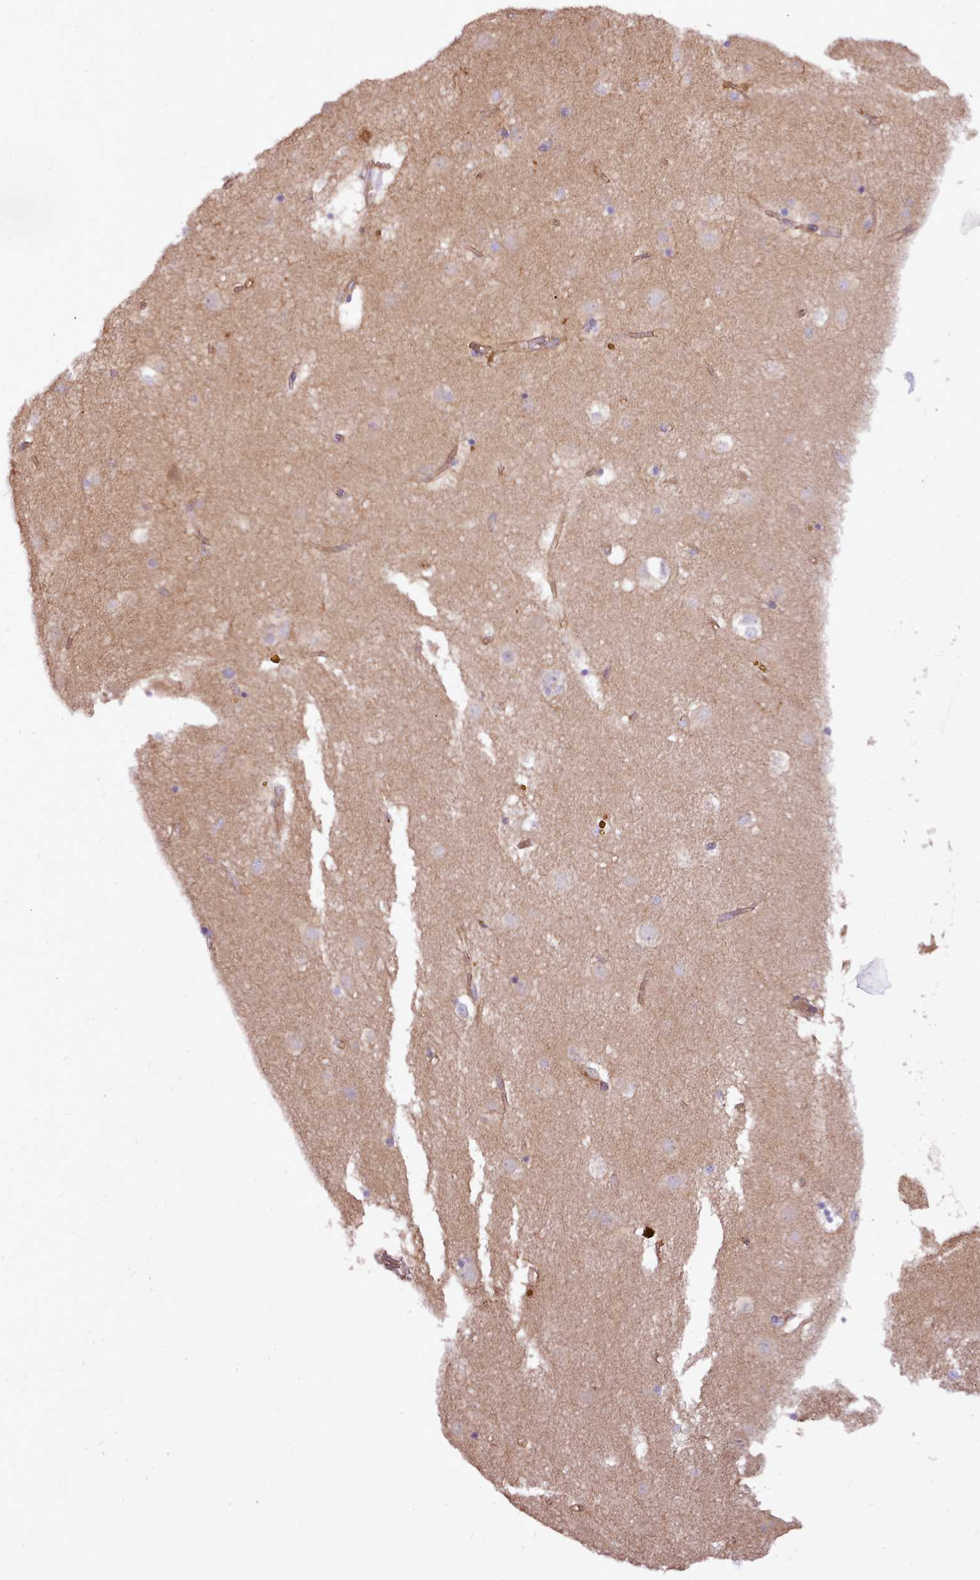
{"staining": {"intensity": "negative", "quantity": "none", "location": "none"}, "tissue": "caudate", "cell_type": "Glial cells", "image_type": "normal", "snomed": [{"axis": "morphology", "description": "Normal tissue, NOS"}, {"axis": "topography", "description": "Lateral ventricle wall"}], "caption": "Glial cells show no significant expression in normal caudate. Brightfield microscopy of immunohistochemistry (IHC) stained with DAB (3,3'-diaminobenzidine) (brown) and hematoxylin (blue), captured at high magnification.", "gene": "NTN4", "patient": {"sex": "male", "age": 70}}